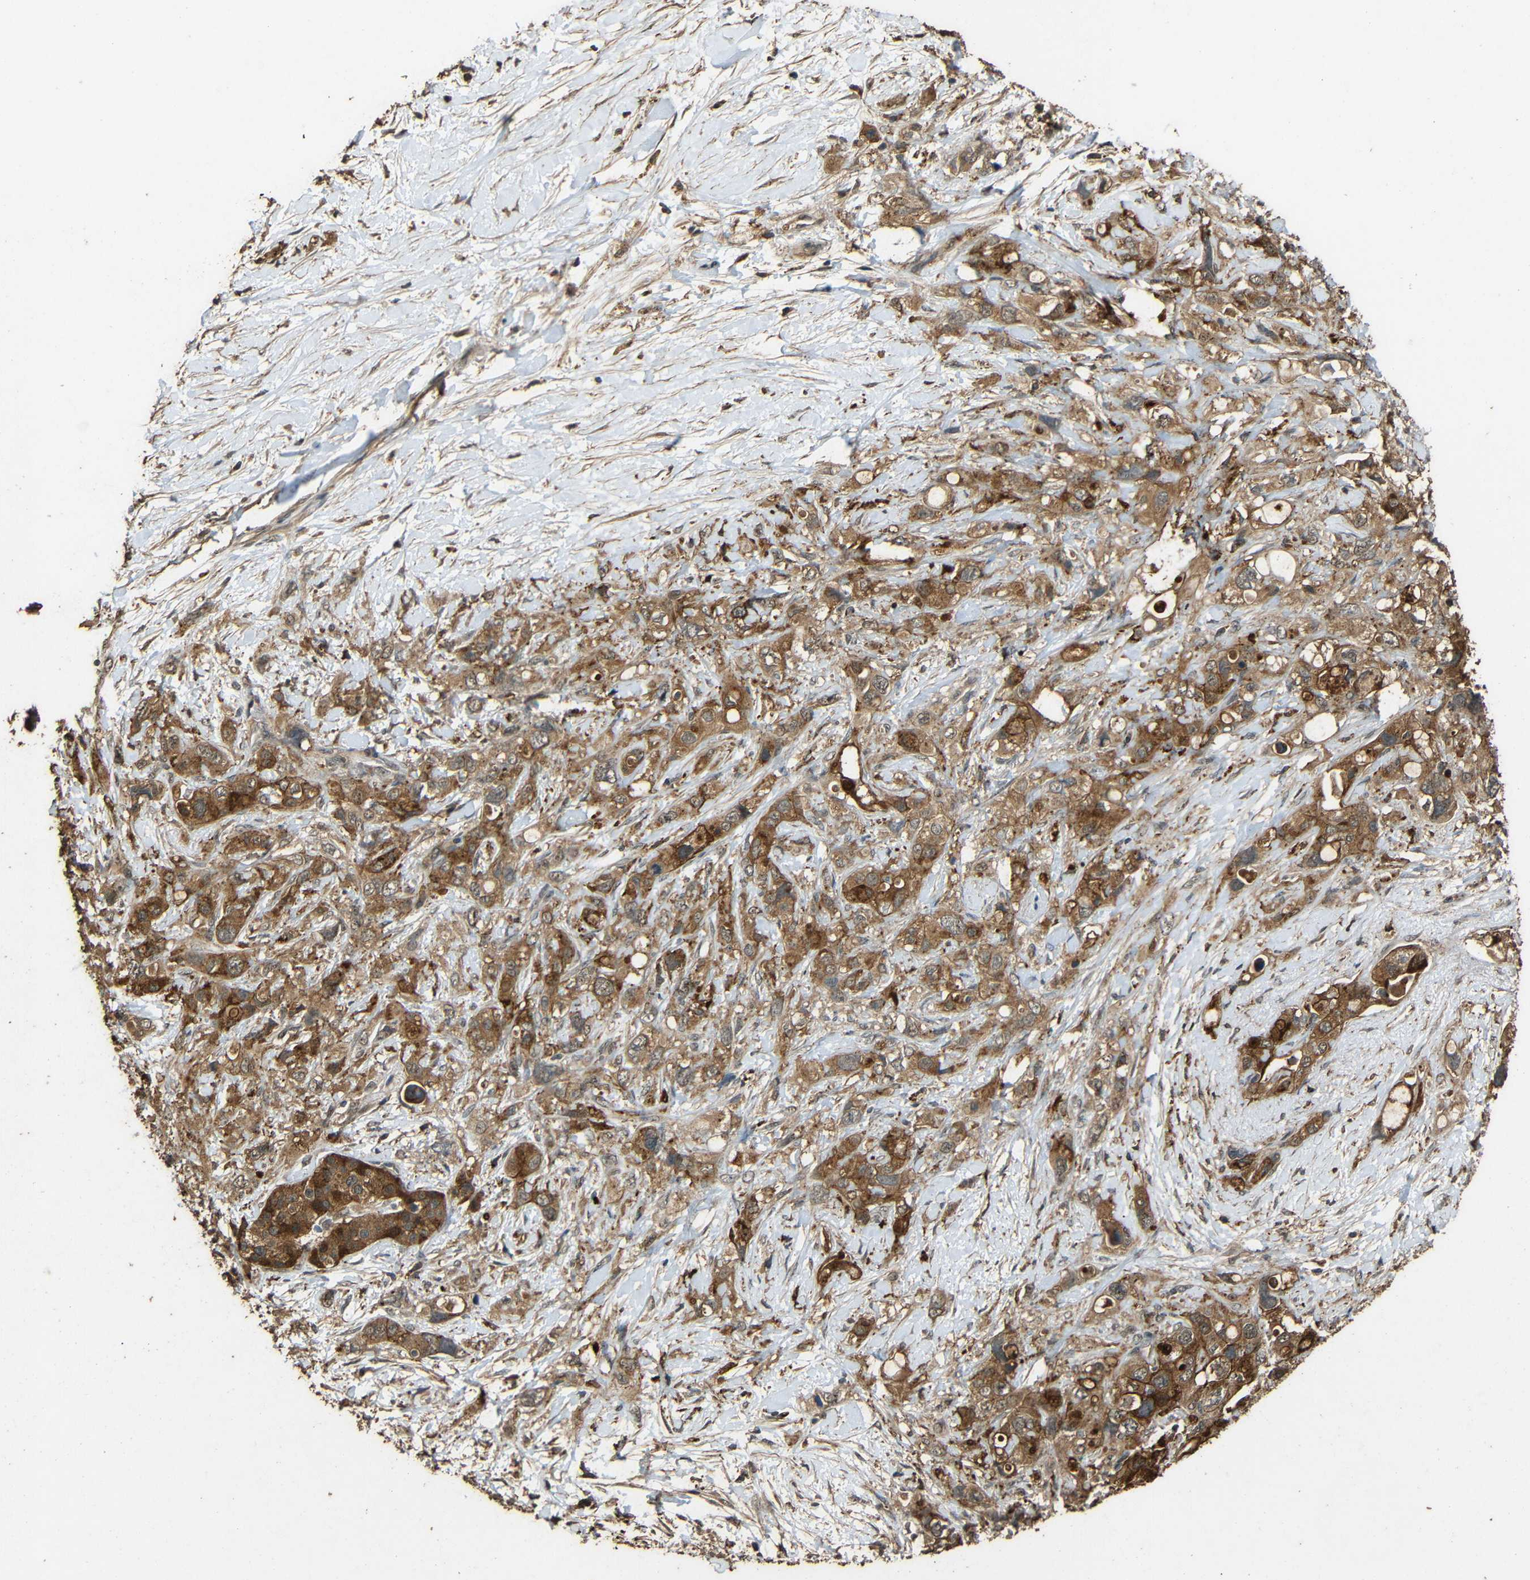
{"staining": {"intensity": "moderate", "quantity": ">75%", "location": "cytoplasmic/membranous"}, "tissue": "pancreatic cancer", "cell_type": "Tumor cells", "image_type": "cancer", "snomed": [{"axis": "morphology", "description": "Adenocarcinoma, NOS"}, {"axis": "topography", "description": "Pancreas"}], "caption": "Pancreatic adenocarcinoma tissue reveals moderate cytoplasmic/membranous staining in approximately >75% of tumor cells The protein of interest is shown in brown color, while the nuclei are stained blue.", "gene": "PDE5A", "patient": {"sex": "female", "age": 56}}